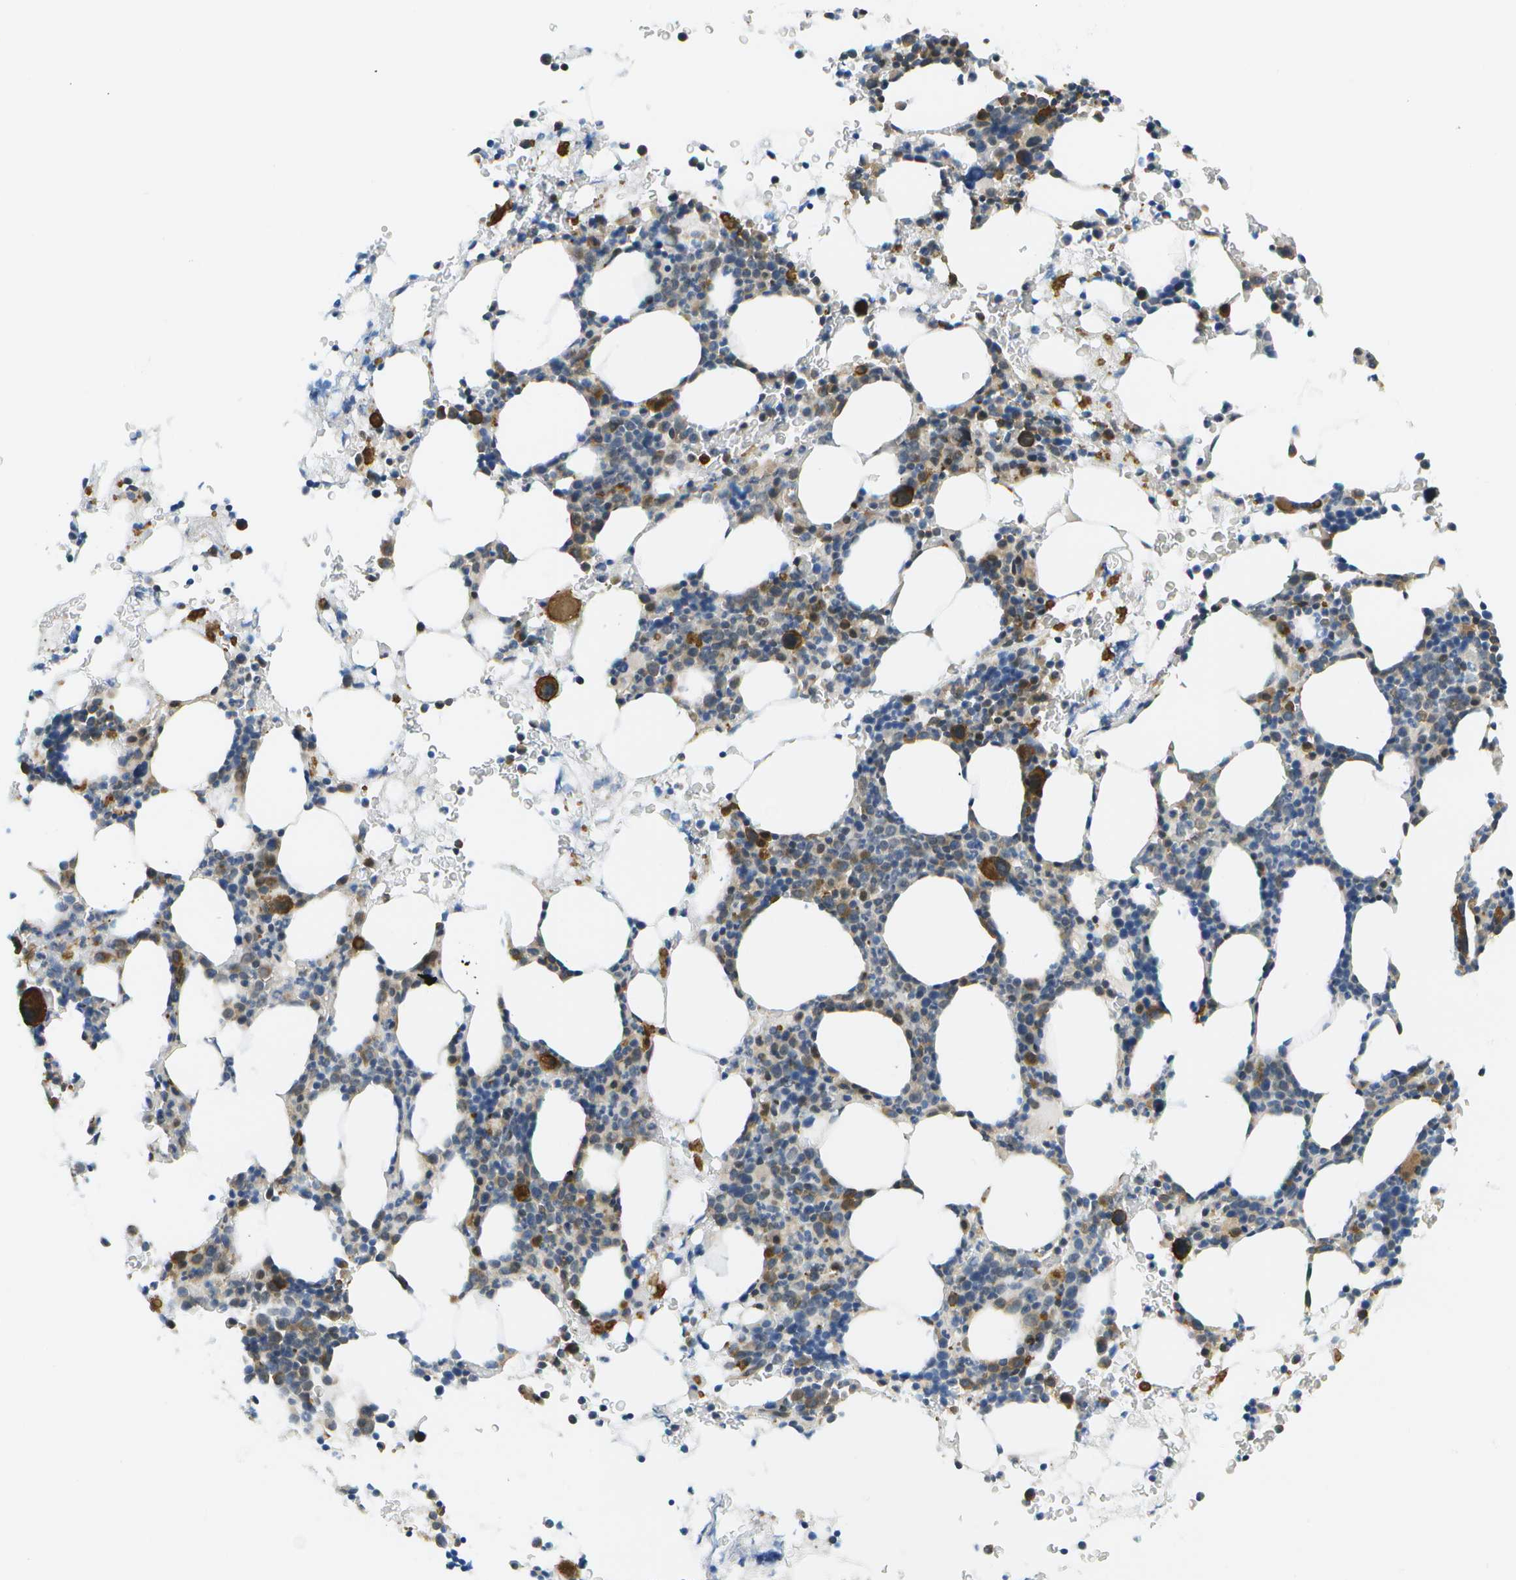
{"staining": {"intensity": "strong", "quantity": "<25%", "location": "cytoplasmic/membranous"}, "tissue": "bone marrow", "cell_type": "Hematopoietic cells", "image_type": "normal", "snomed": [{"axis": "morphology", "description": "Normal tissue, NOS"}, {"axis": "morphology", "description": "Inflammation, NOS"}, {"axis": "topography", "description": "Bone marrow"}], "caption": "Immunohistochemistry (IHC) photomicrograph of unremarkable bone marrow: bone marrow stained using immunohistochemistry exhibits medium levels of strong protein expression localized specifically in the cytoplasmic/membranous of hematopoietic cells, appearing as a cytoplasmic/membranous brown color.", "gene": "KIAA0040", "patient": {"sex": "female", "age": 84}}